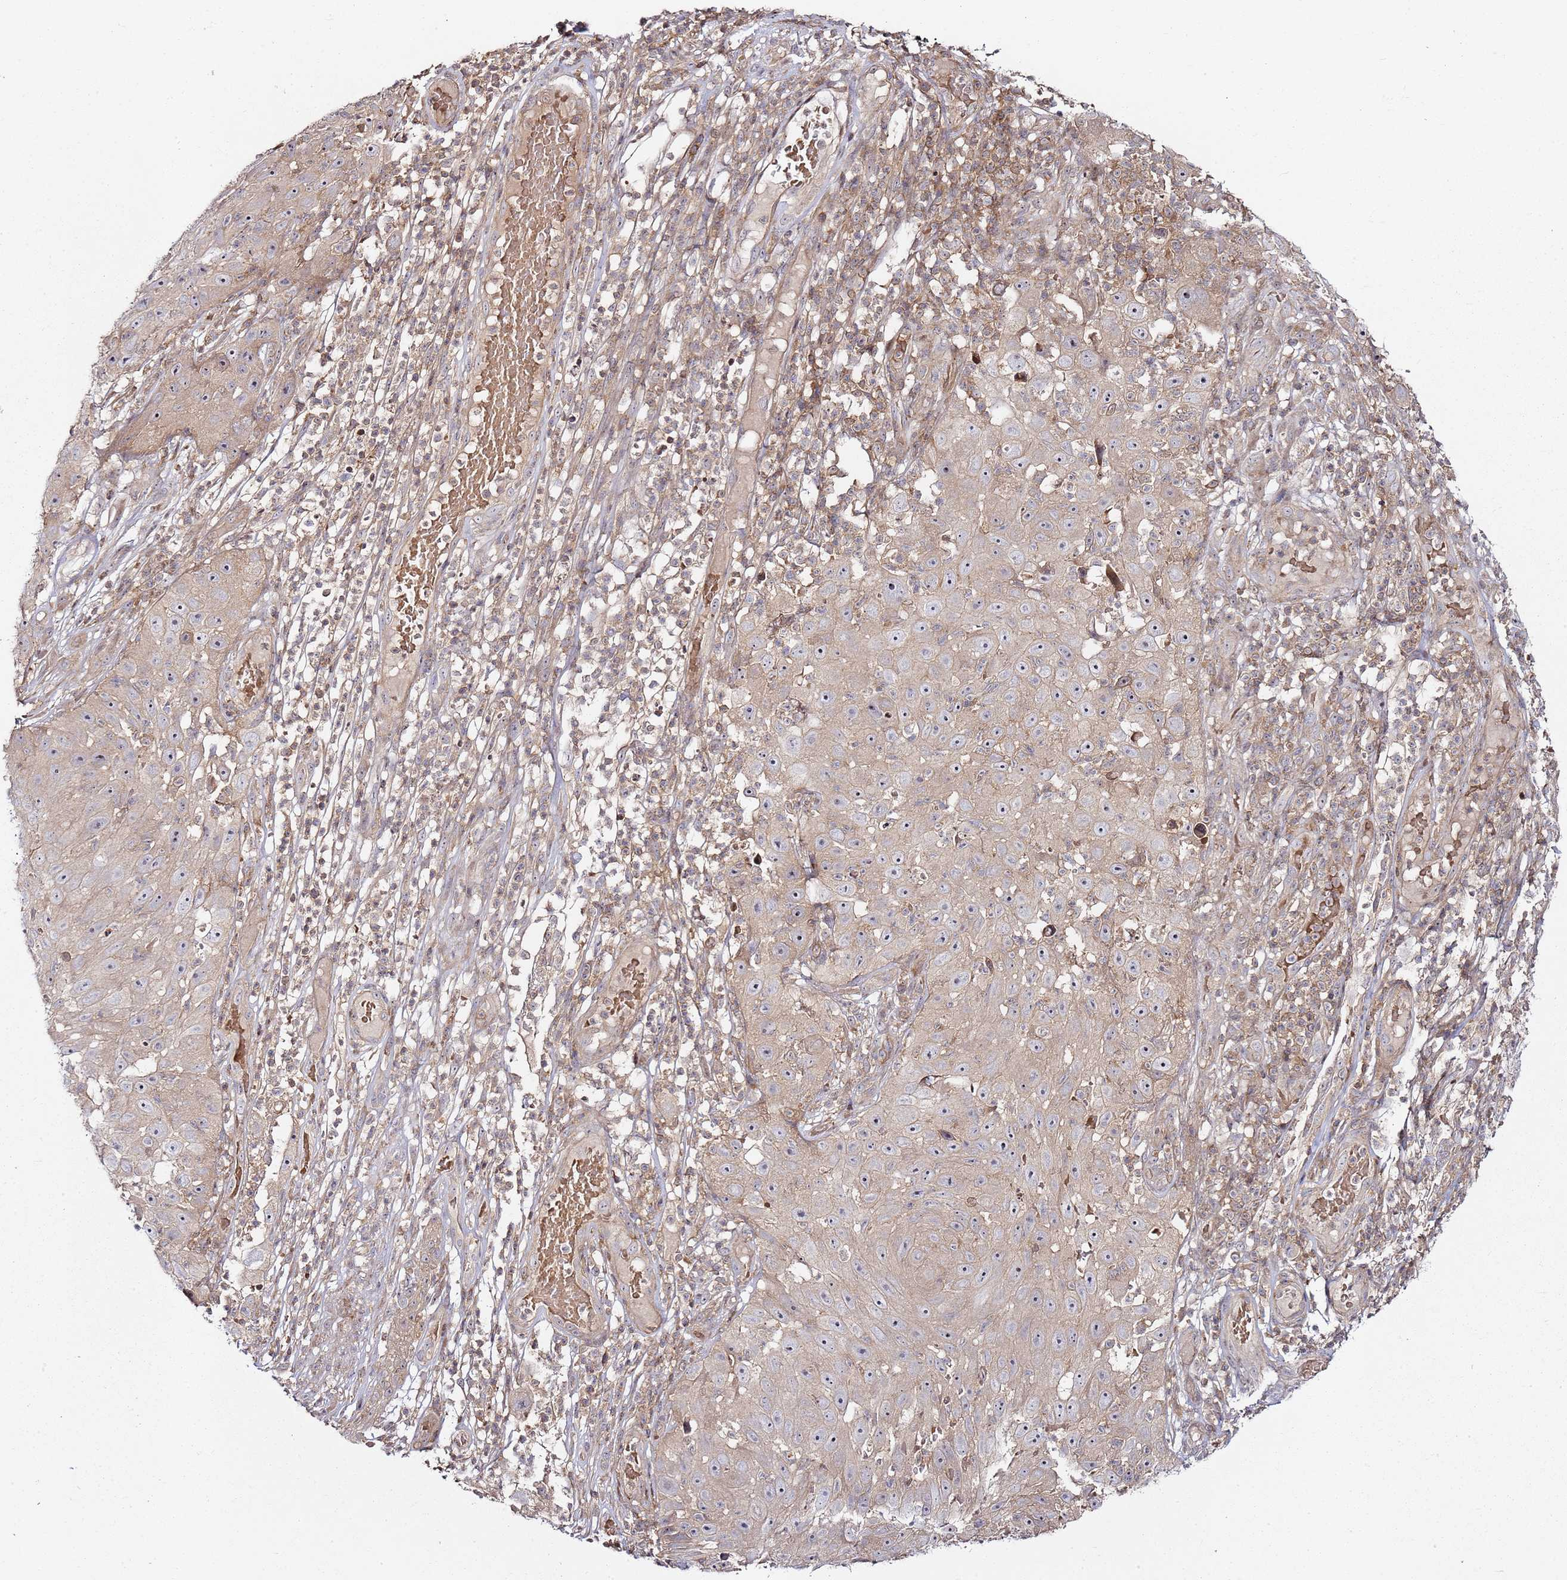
{"staining": {"intensity": "weak", "quantity": ">75%", "location": "cytoplasmic/membranous,nuclear"}, "tissue": "skin cancer", "cell_type": "Tumor cells", "image_type": "cancer", "snomed": [{"axis": "morphology", "description": "Squamous cell carcinoma, NOS"}, {"axis": "topography", "description": "Skin"}], "caption": "Protein expression by IHC displays weak cytoplasmic/membranous and nuclear expression in approximately >75% of tumor cells in squamous cell carcinoma (skin). (DAB = brown stain, brightfield microscopy at high magnification).", "gene": "PRMT7", "patient": {"sex": "female", "age": 87}}